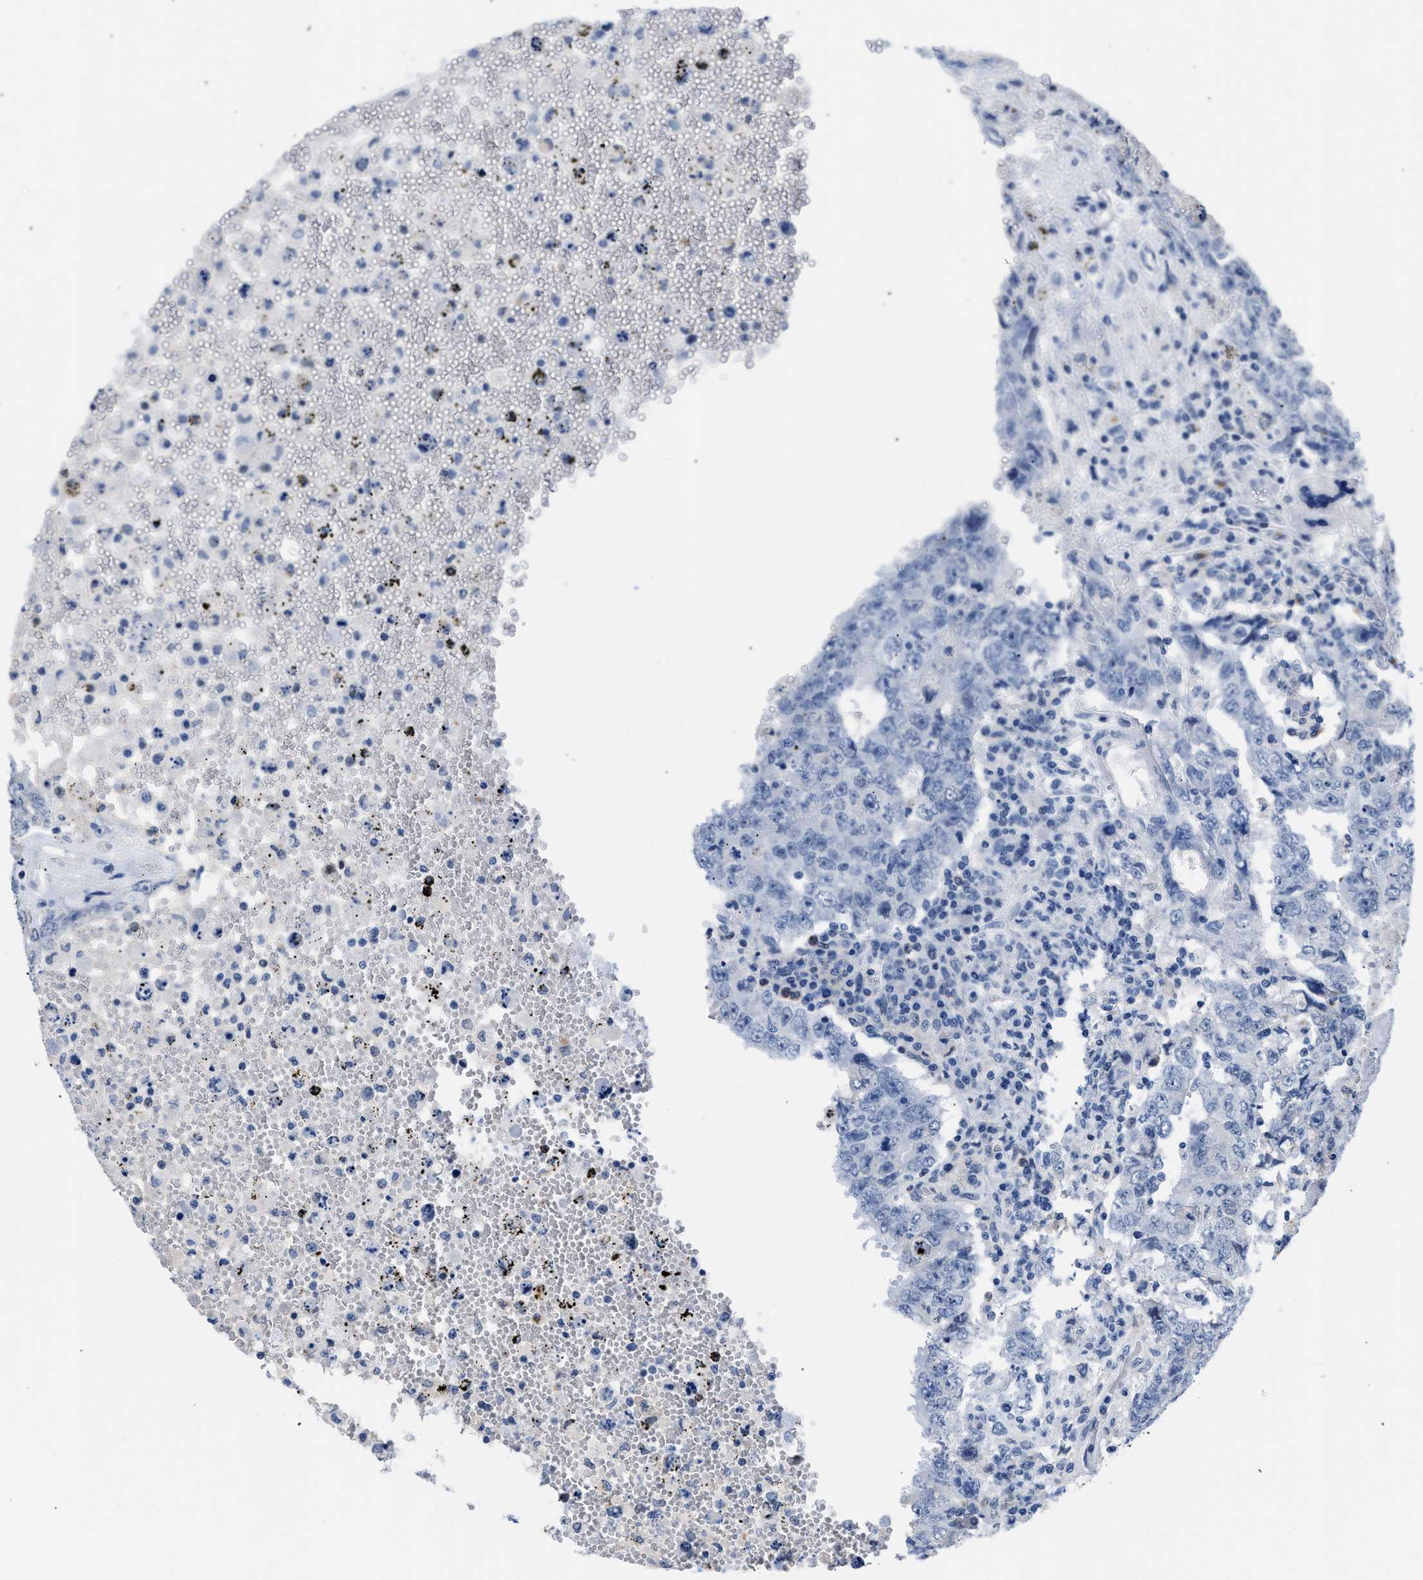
{"staining": {"intensity": "negative", "quantity": "none", "location": "none"}, "tissue": "testis cancer", "cell_type": "Tumor cells", "image_type": "cancer", "snomed": [{"axis": "morphology", "description": "Carcinoma, Embryonal, NOS"}, {"axis": "topography", "description": "Testis"}], "caption": "DAB (3,3'-diaminobenzidine) immunohistochemical staining of testis embryonal carcinoma reveals no significant staining in tumor cells.", "gene": "BOLL", "patient": {"sex": "male", "age": 26}}